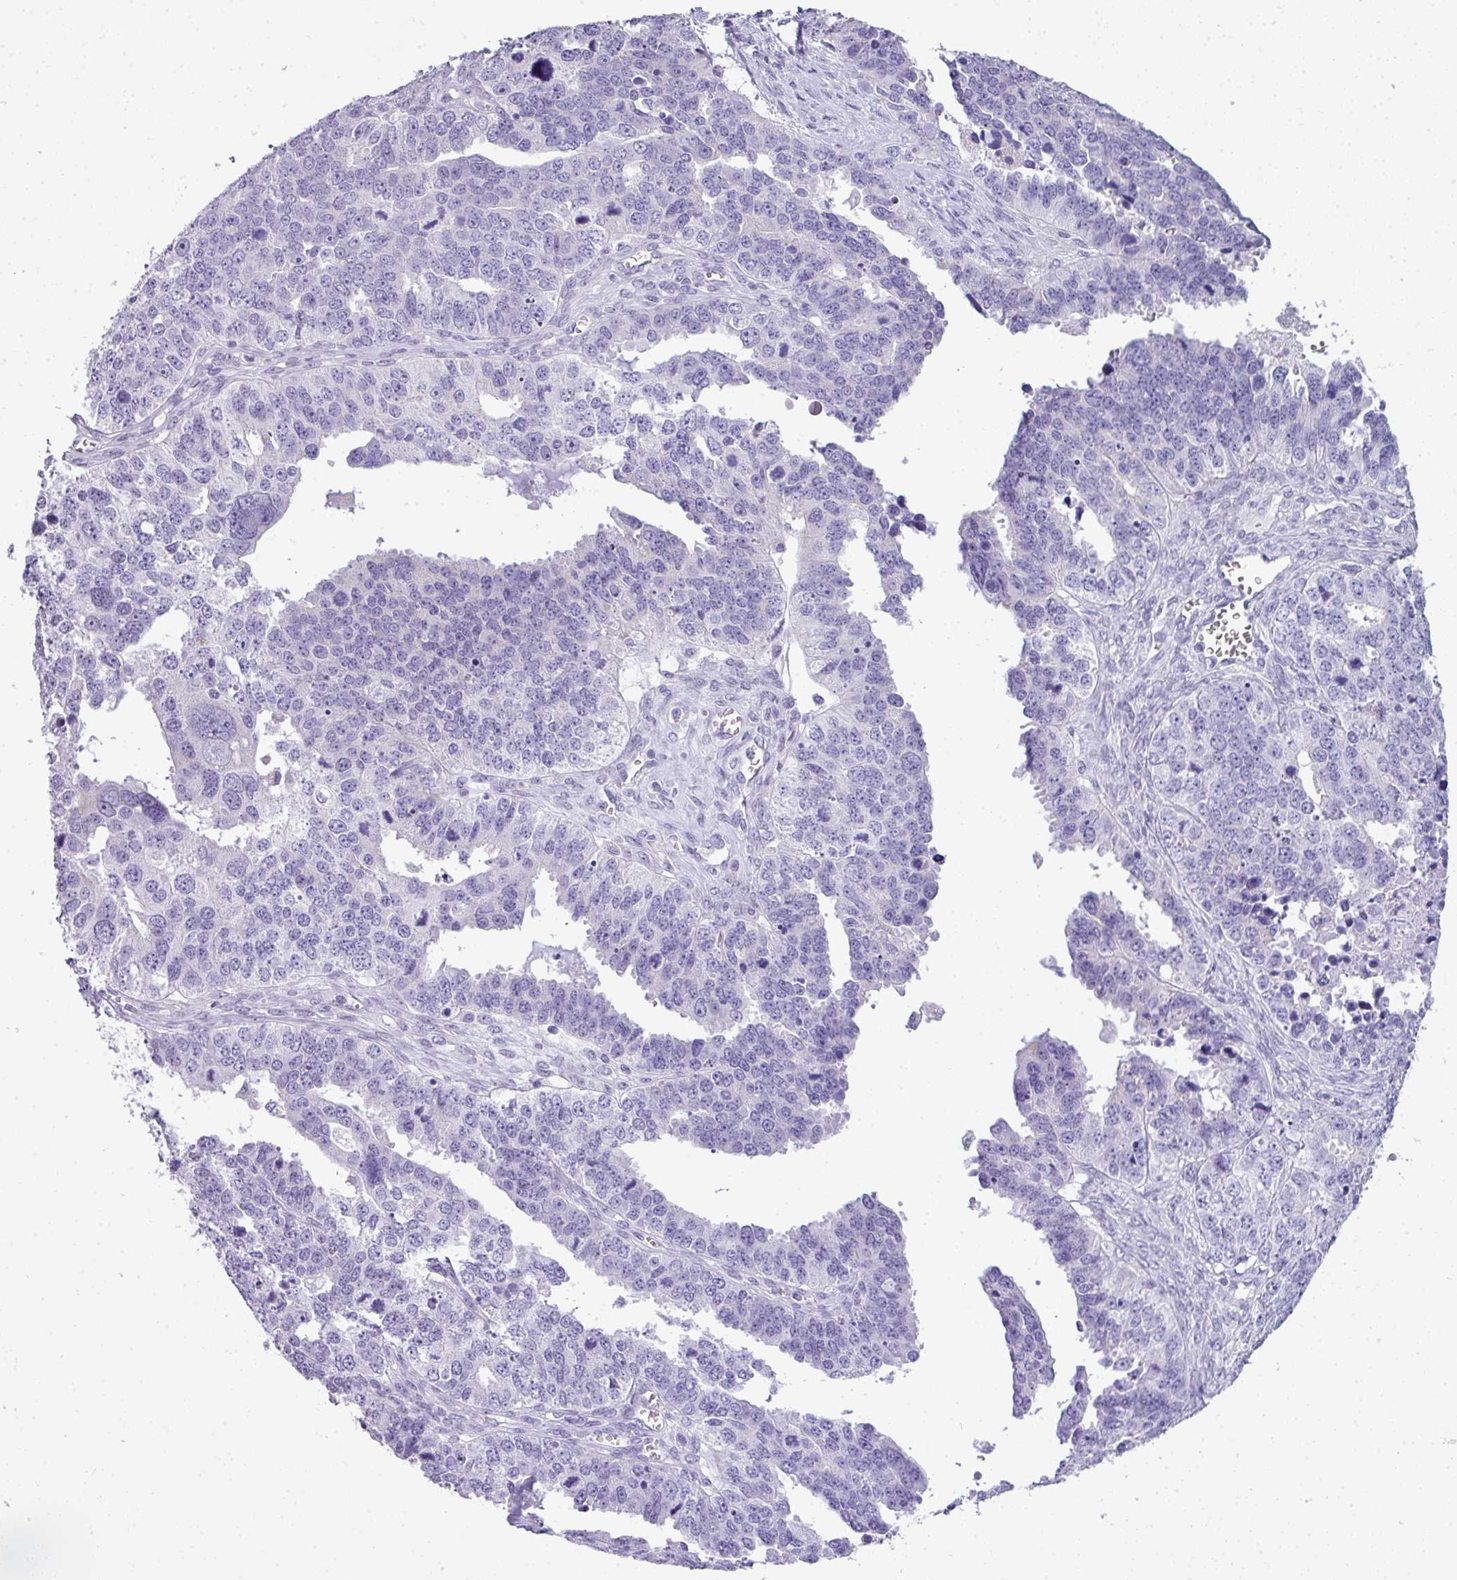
{"staining": {"intensity": "negative", "quantity": "none", "location": "none"}, "tissue": "ovarian cancer", "cell_type": "Tumor cells", "image_type": "cancer", "snomed": [{"axis": "morphology", "description": "Cystadenocarcinoma, serous, NOS"}, {"axis": "topography", "description": "Ovary"}], "caption": "An IHC image of ovarian serous cystadenocarcinoma is shown. There is no staining in tumor cells of ovarian serous cystadenocarcinoma.", "gene": "STAT5A", "patient": {"sex": "female", "age": 76}}